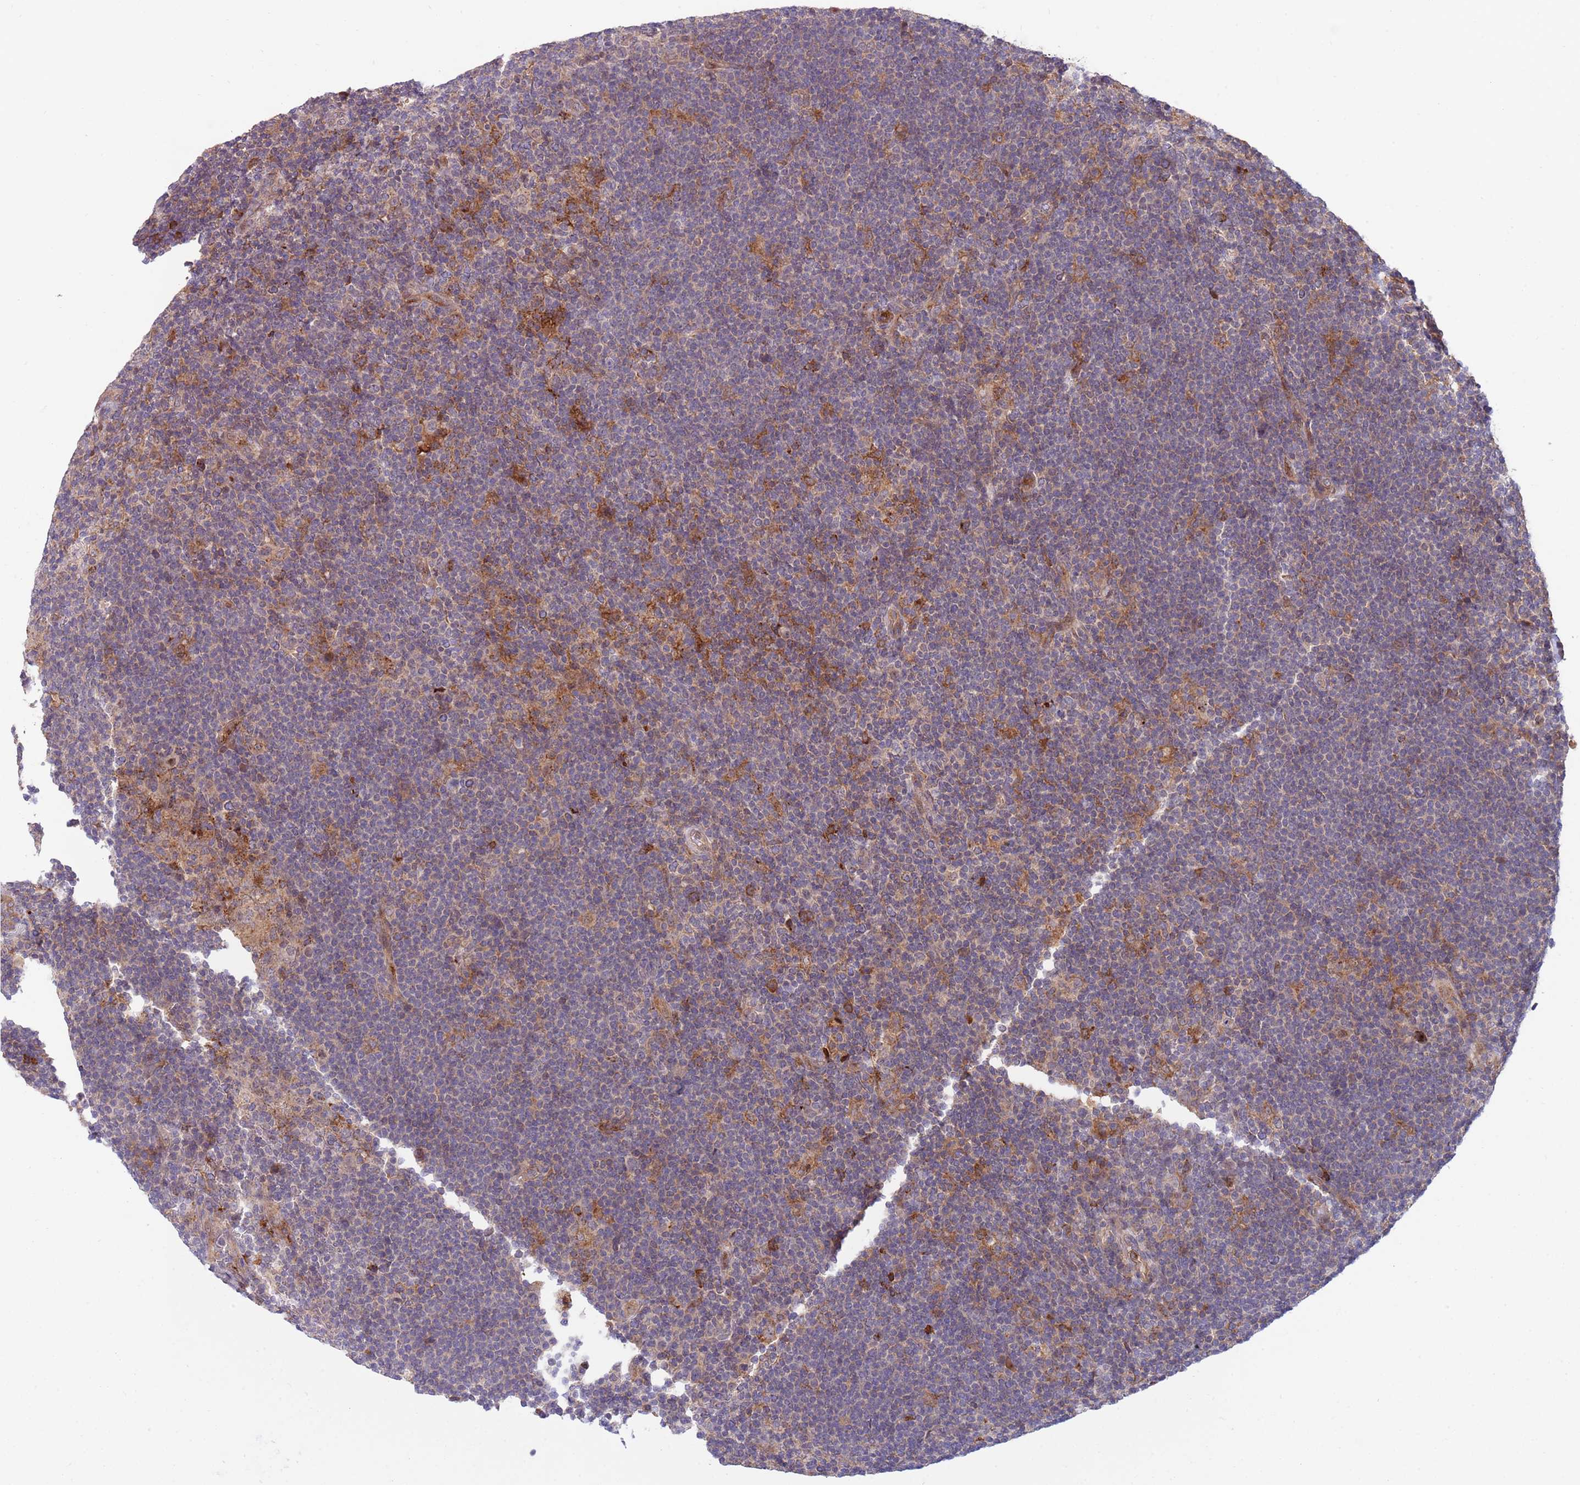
{"staining": {"intensity": "moderate", "quantity": "25%-75%", "location": "cytoplasmic/membranous"}, "tissue": "lymphoma", "cell_type": "Tumor cells", "image_type": "cancer", "snomed": [{"axis": "morphology", "description": "Hodgkin's disease, NOS"}, {"axis": "topography", "description": "Lymph node"}], "caption": "The histopathology image shows a brown stain indicating the presence of a protein in the cytoplasmic/membranous of tumor cells in lymphoma. (IHC, brightfield microscopy, high magnification).", "gene": "BTBD7", "patient": {"sex": "female", "age": 57}}